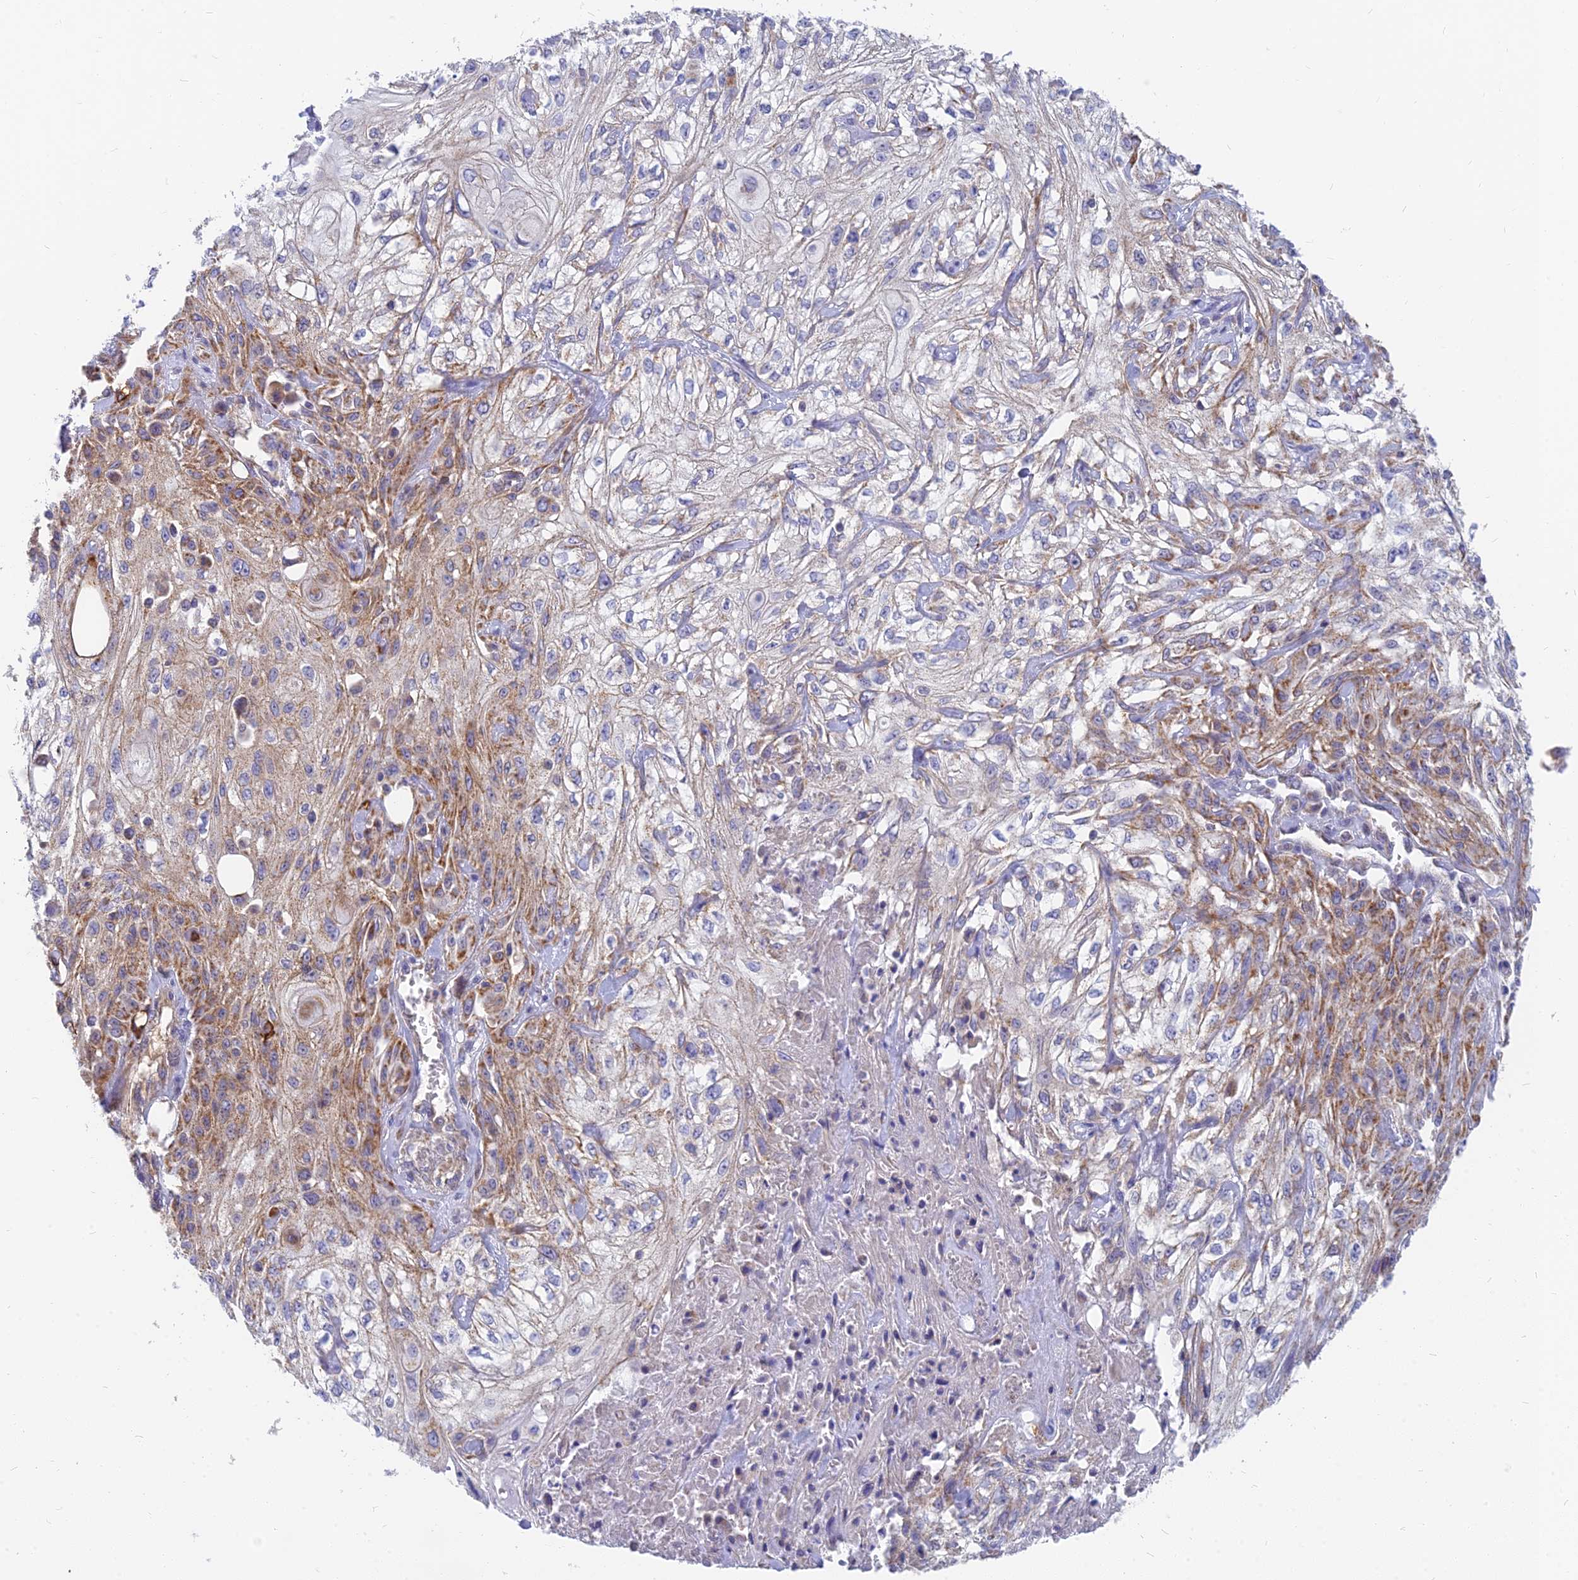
{"staining": {"intensity": "moderate", "quantity": "25%-75%", "location": "cytoplasmic/membranous"}, "tissue": "skin cancer", "cell_type": "Tumor cells", "image_type": "cancer", "snomed": [{"axis": "morphology", "description": "Squamous cell carcinoma, NOS"}, {"axis": "morphology", "description": "Squamous cell carcinoma, metastatic, NOS"}, {"axis": "topography", "description": "Skin"}, {"axis": "topography", "description": "Lymph node"}], "caption": "The histopathology image demonstrates staining of metastatic squamous cell carcinoma (skin), revealing moderate cytoplasmic/membranous protein expression (brown color) within tumor cells. The staining was performed using DAB (3,3'-diaminobenzidine) to visualize the protein expression in brown, while the nuclei were stained in blue with hematoxylin (Magnification: 20x).", "gene": "MRPL15", "patient": {"sex": "male", "age": 75}}